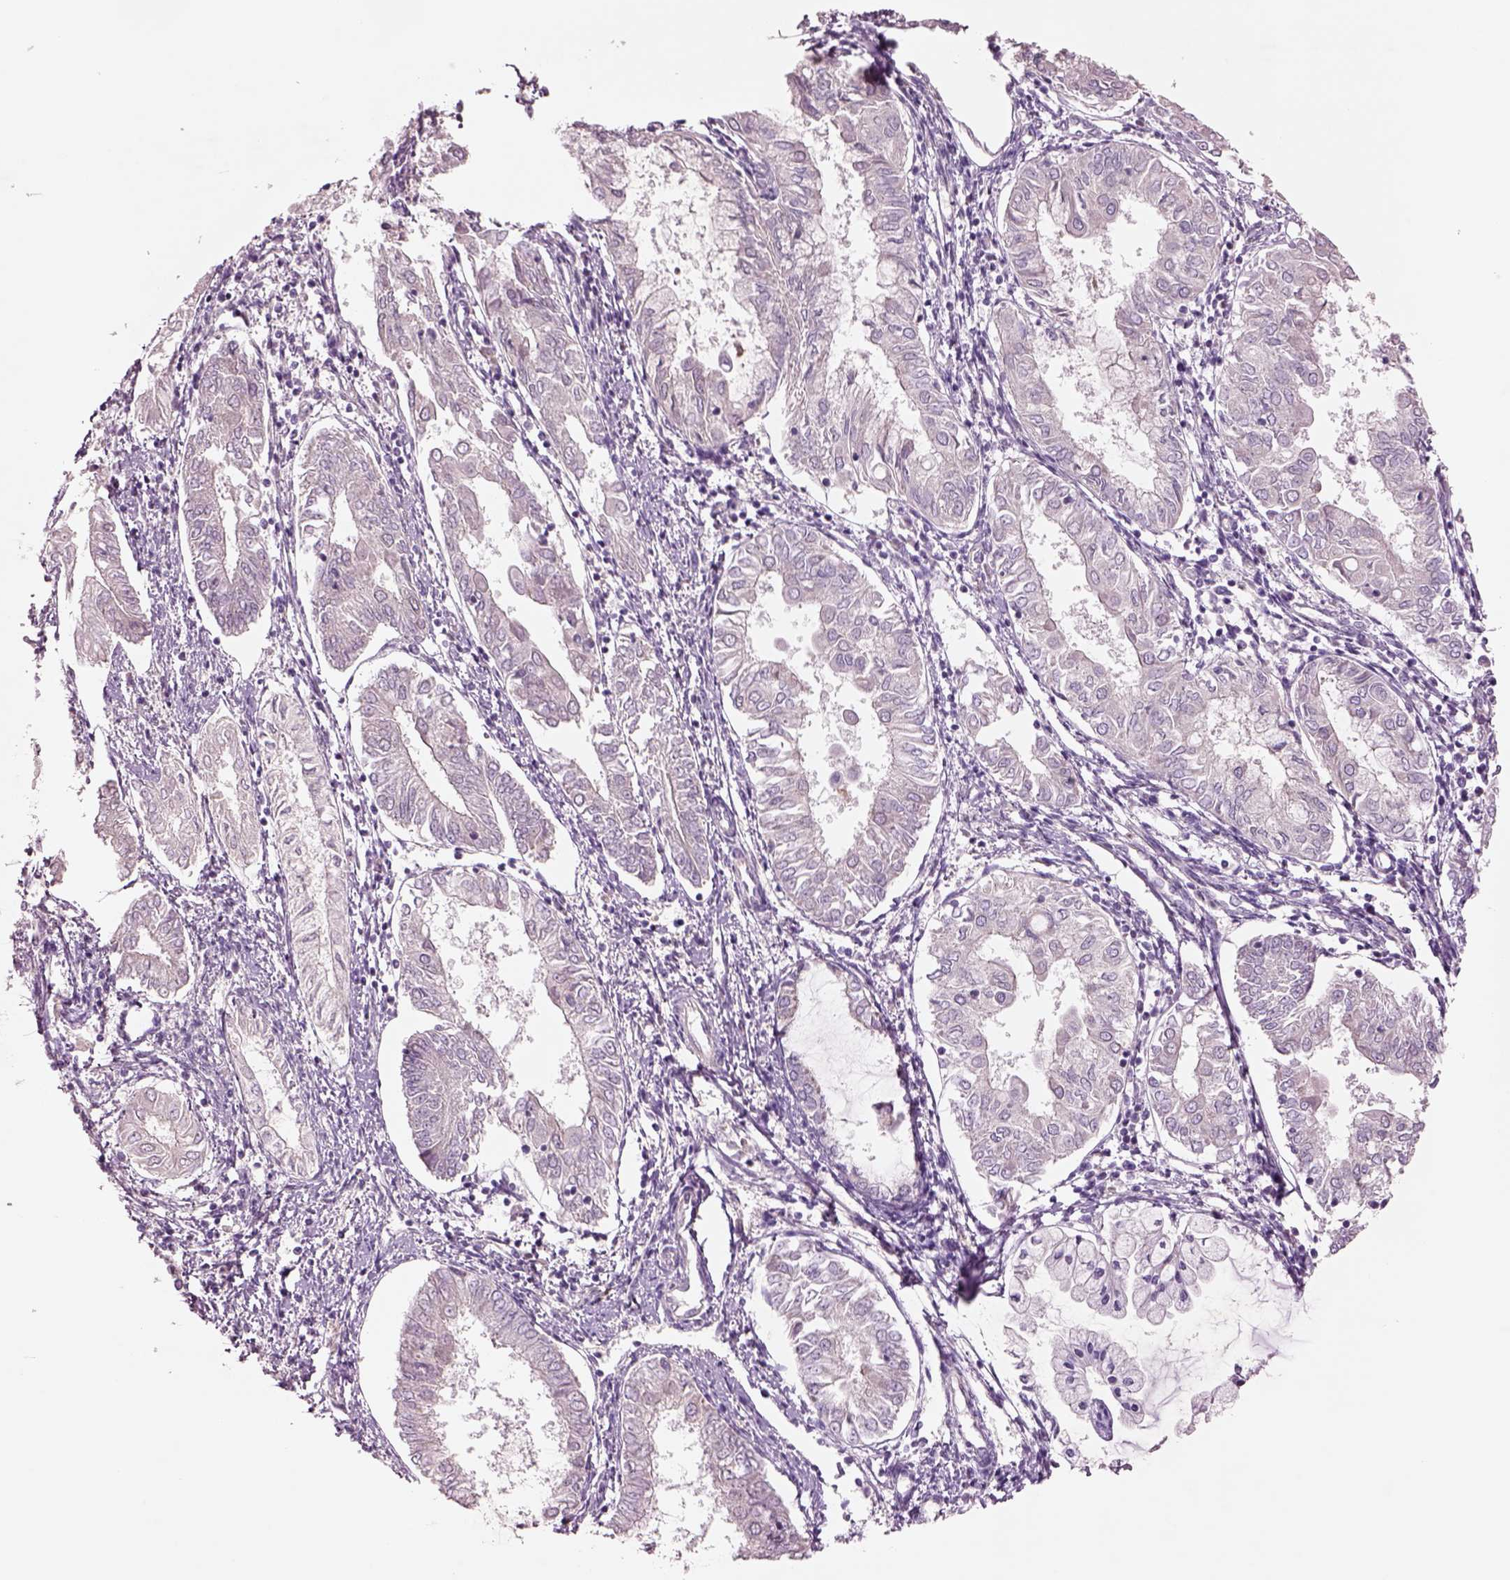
{"staining": {"intensity": "negative", "quantity": "none", "location": "none"}, "tissue": "endometrial cancer", "cell_type": "Tumor cells", "image_type": "cancer", "snomed": [{"axis": "morphology", "description": "Adenocarcinoma, NOS"}, {"axis": "topography", "description": "Endometrium"}], "caption": "This is an immunohistochemistry micrograph of endometrial cancer (adenocarcinoma). There is no staining in tumor cells.", "gene": "DUOXA2", "patient": {"sex": "female", "age": 68}}